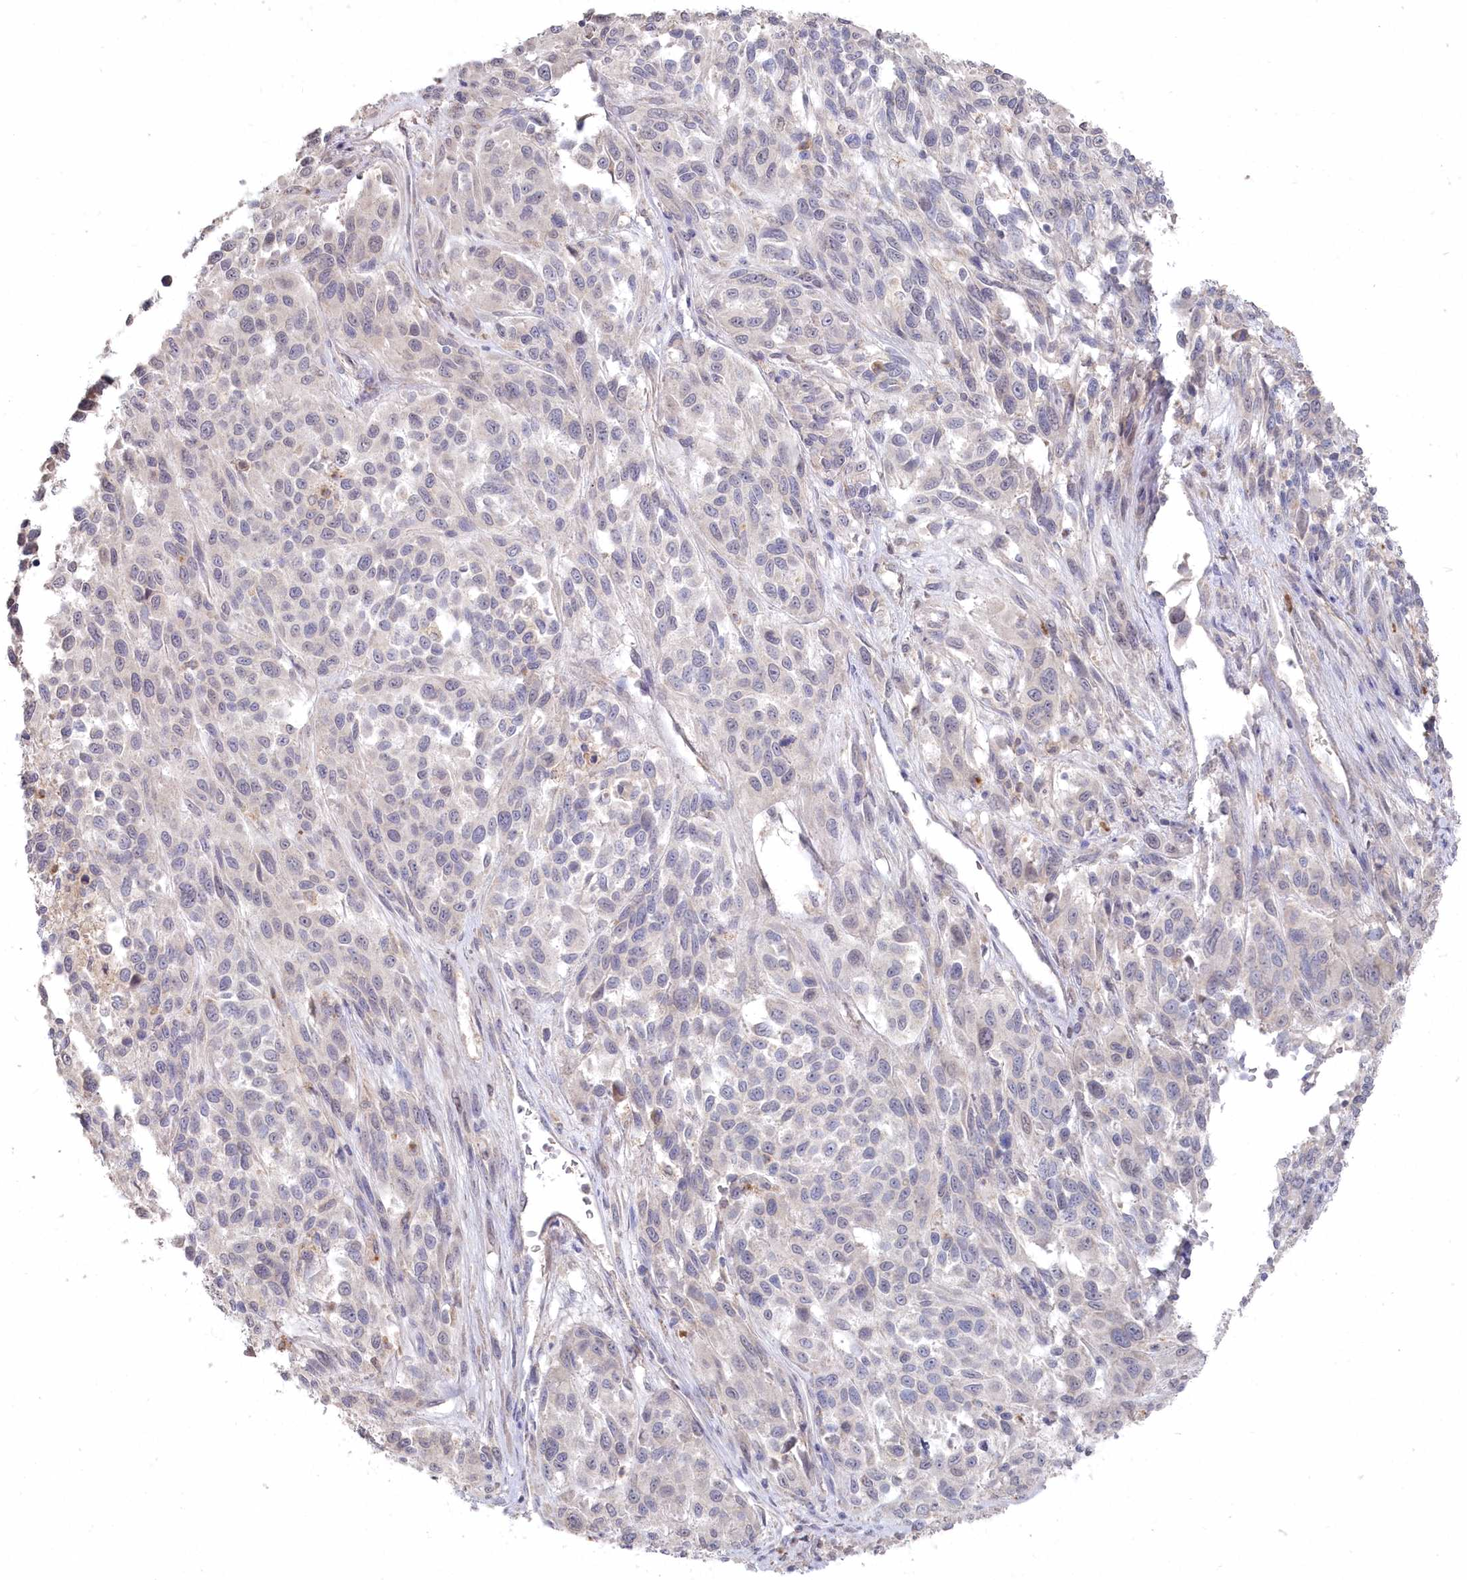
{"staining": {"intensity": "negative", "quantity": "none", "location": "none"}, "tissue": "melanoma", "cell_type": "Tumor cells", "image_type": "cancer", "snomed": [{"axis": "morphology", "description": "Malignant melanoma, Metastatic site"}, {"axis": "topography", "description": "Lymph node"}], "caption": "A photomicrograph of melanoma stained for a protein displays no brown staining in tumor cells. The staining is performed using DAB (3,3'-diaminobenzidine) brown chromogen with nuclei counter-stained in using hematoxylin.", "gene": "TGFBRAP1", "patient": {"sex": "male", "age": 61}}